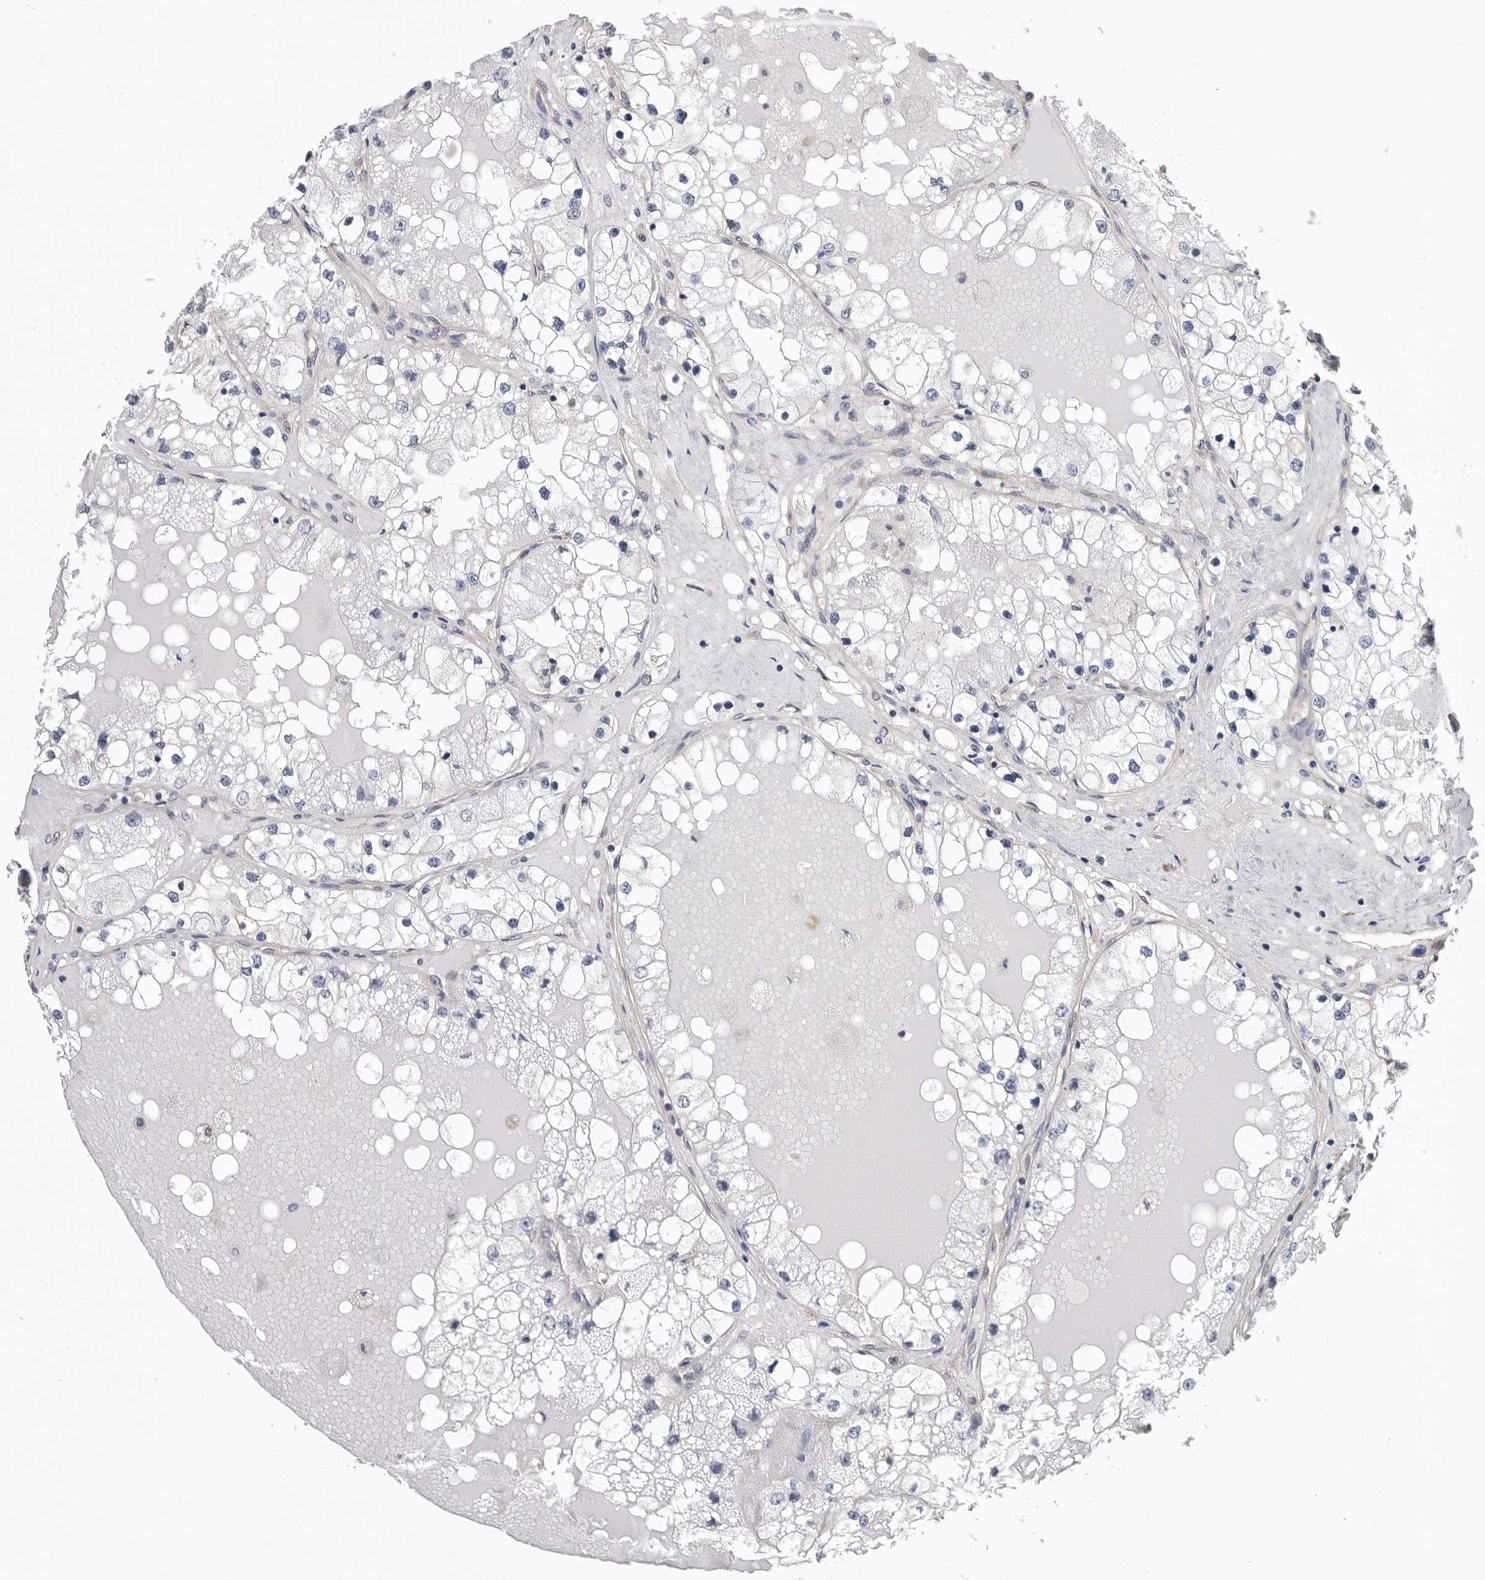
{"staining": {"intensity": "negative", "quantity": "none", "location": "none"}, "tissue": "renal cancer", "cell_type": "Tumor cells", "image_type": "cancer", "snomed": [{"axis": "morphology", "description": "Adenocarcinoma, NOS"}, {"axis": "topography", "description": "Kidney"}], "caption": "DAB (3,3'-diaminobenzidine) immunohistochemical staining of renal cancer (adenocarcinoma) demonstrates no significant staining in tumor cells. (DAB immunohistochemistry (IHC) with hematoxylin counter stain).", "gene": "OXR1", "patient": {"sex": "male", "age": 68}}